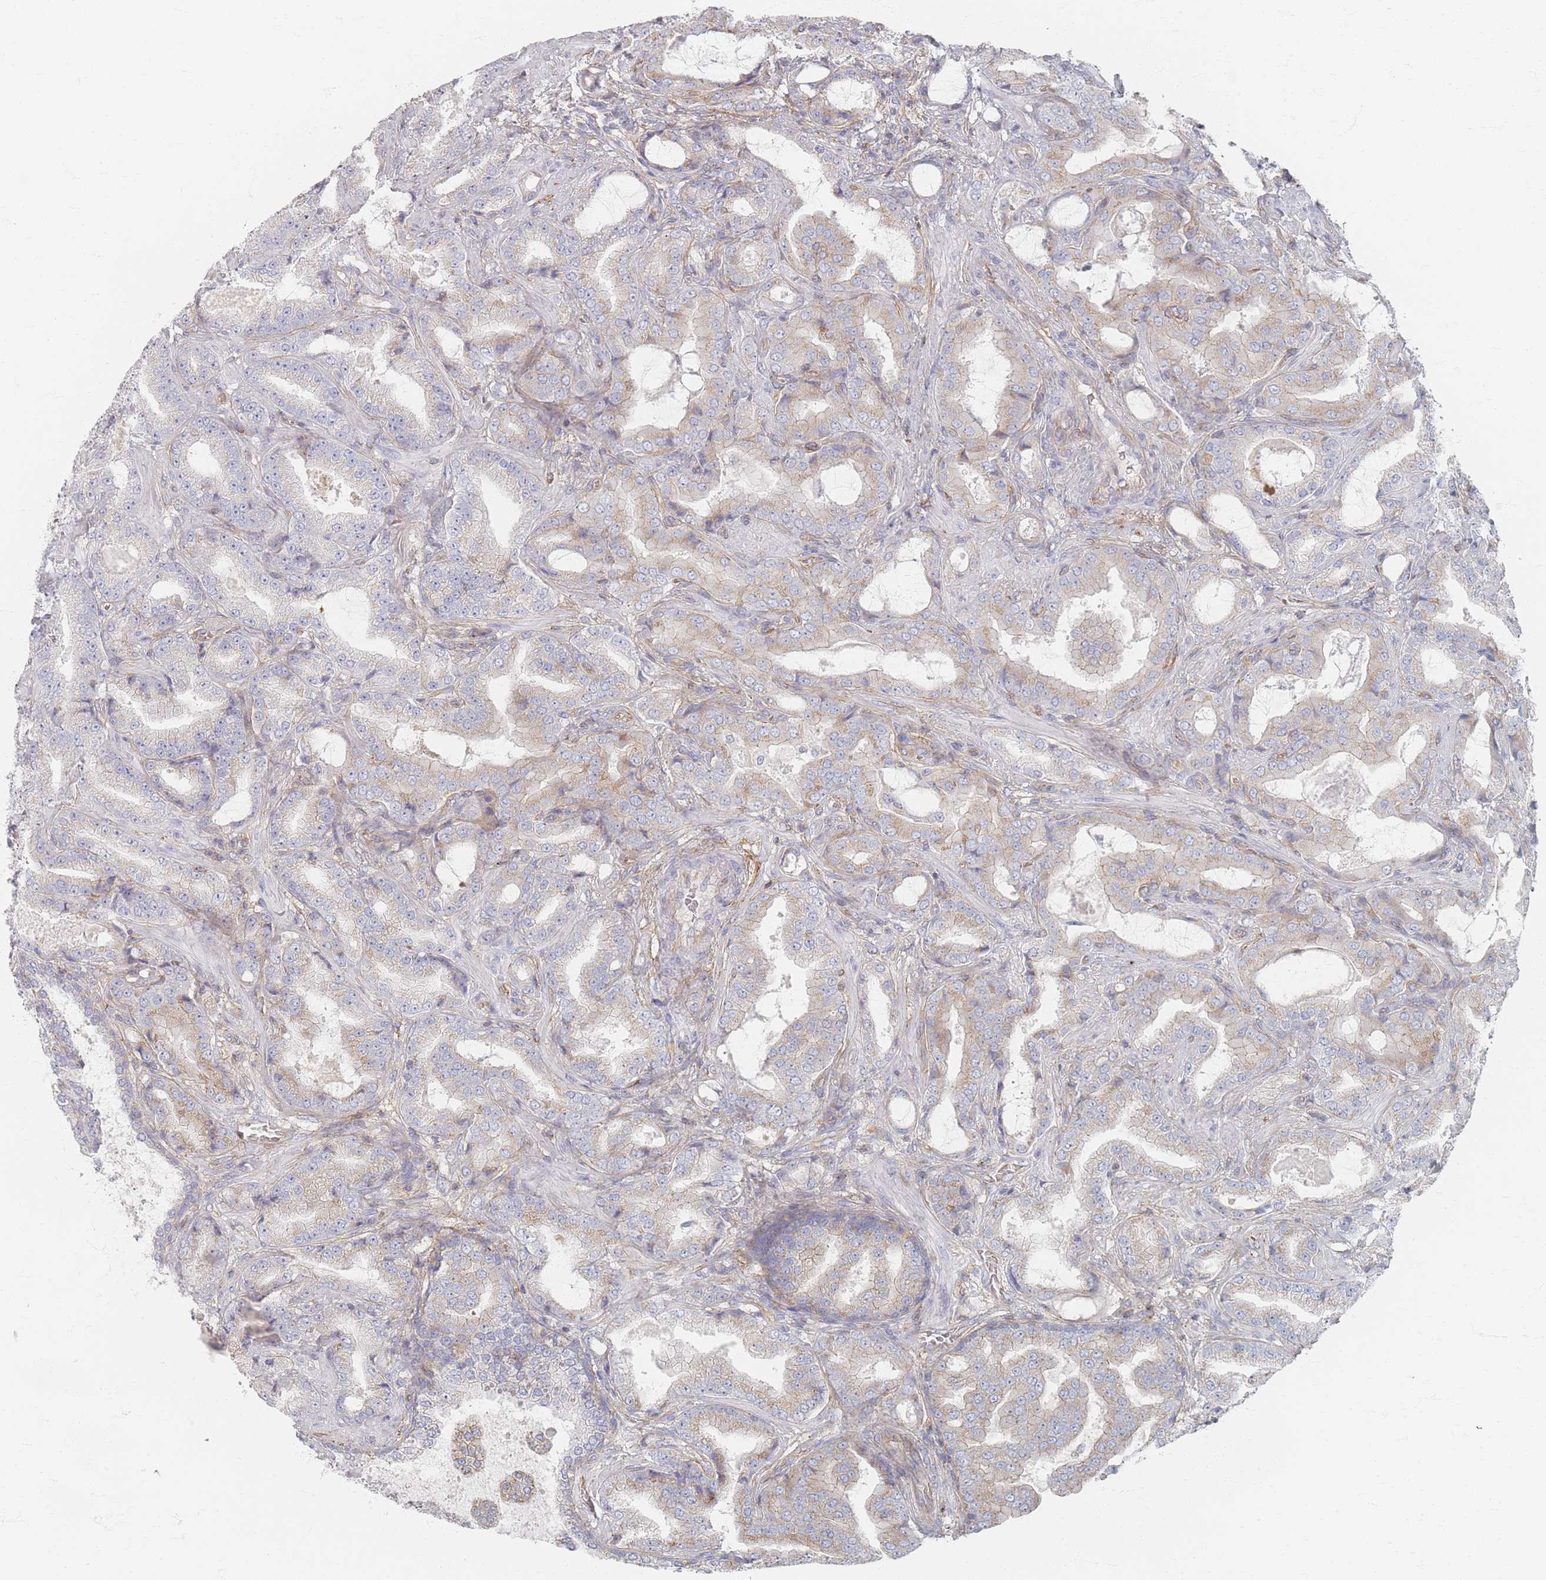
{"staining": {"intensity": "negative", "quantity": "none", "location": "none"}, "tissue": "prostate cancer", "cell_type": "Tumor cells", "image_type": "cancer", "snomed": [{"axis": "morphology", "description": "Adenocarcinoma, High grade"}, {"axis": "topography", "description": "Prostate"}], "caption": "Photomicrograph shows no significant protein expression in tumor cells of prostate cancer (high-grade adenocarcinoma). (DAB (3,3'-diaminobenzidine) IHC visualized using brightfield microscopy, high magnification).", "gene": "GNB1", "patient": {"sex": "male", "age": 68}}